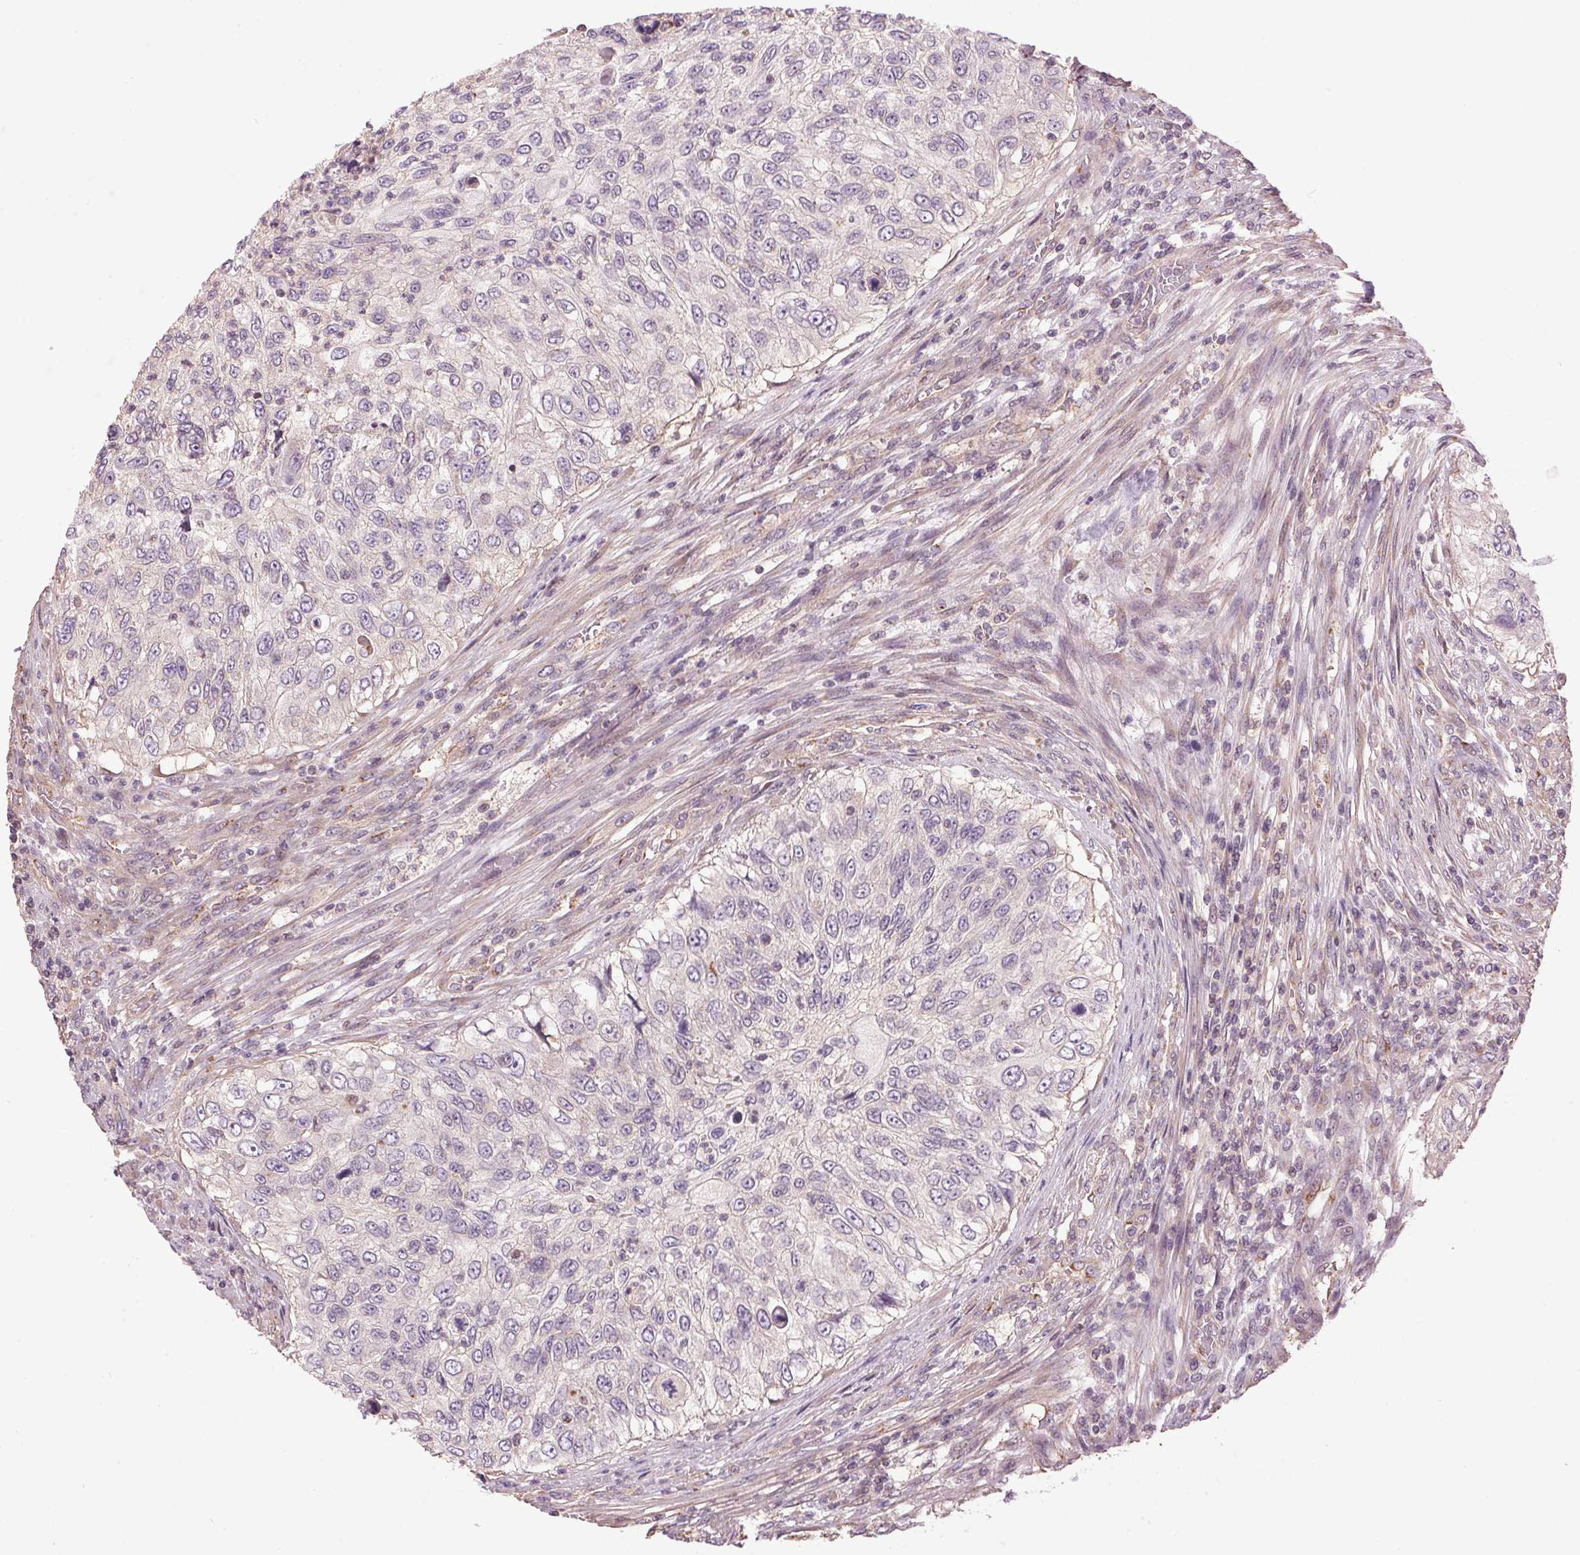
{"staining": {"intensity": "negative", "quantity": "none", "location": "none"}, "tissue": "urothelial cancer", "cell_type": "Tumor cells", "image_type": "cancer", "snomed": [{"axis": "morphology", "description": "Urothelial carcinoma, High grade"}, {"axis": "topography", "description": "Urinary bladder"}], "caption": "Immunohistochemistry (IHC) photomicrograph of neoplastic tissue: high-grade urothelial carcinoma stained with DAB (3,3'-diaminobenzidine) exhibits no significant protein expression in tumor cells.", "gene": "GOLPH3", "patient": {"sex": "female", "age": 60}}